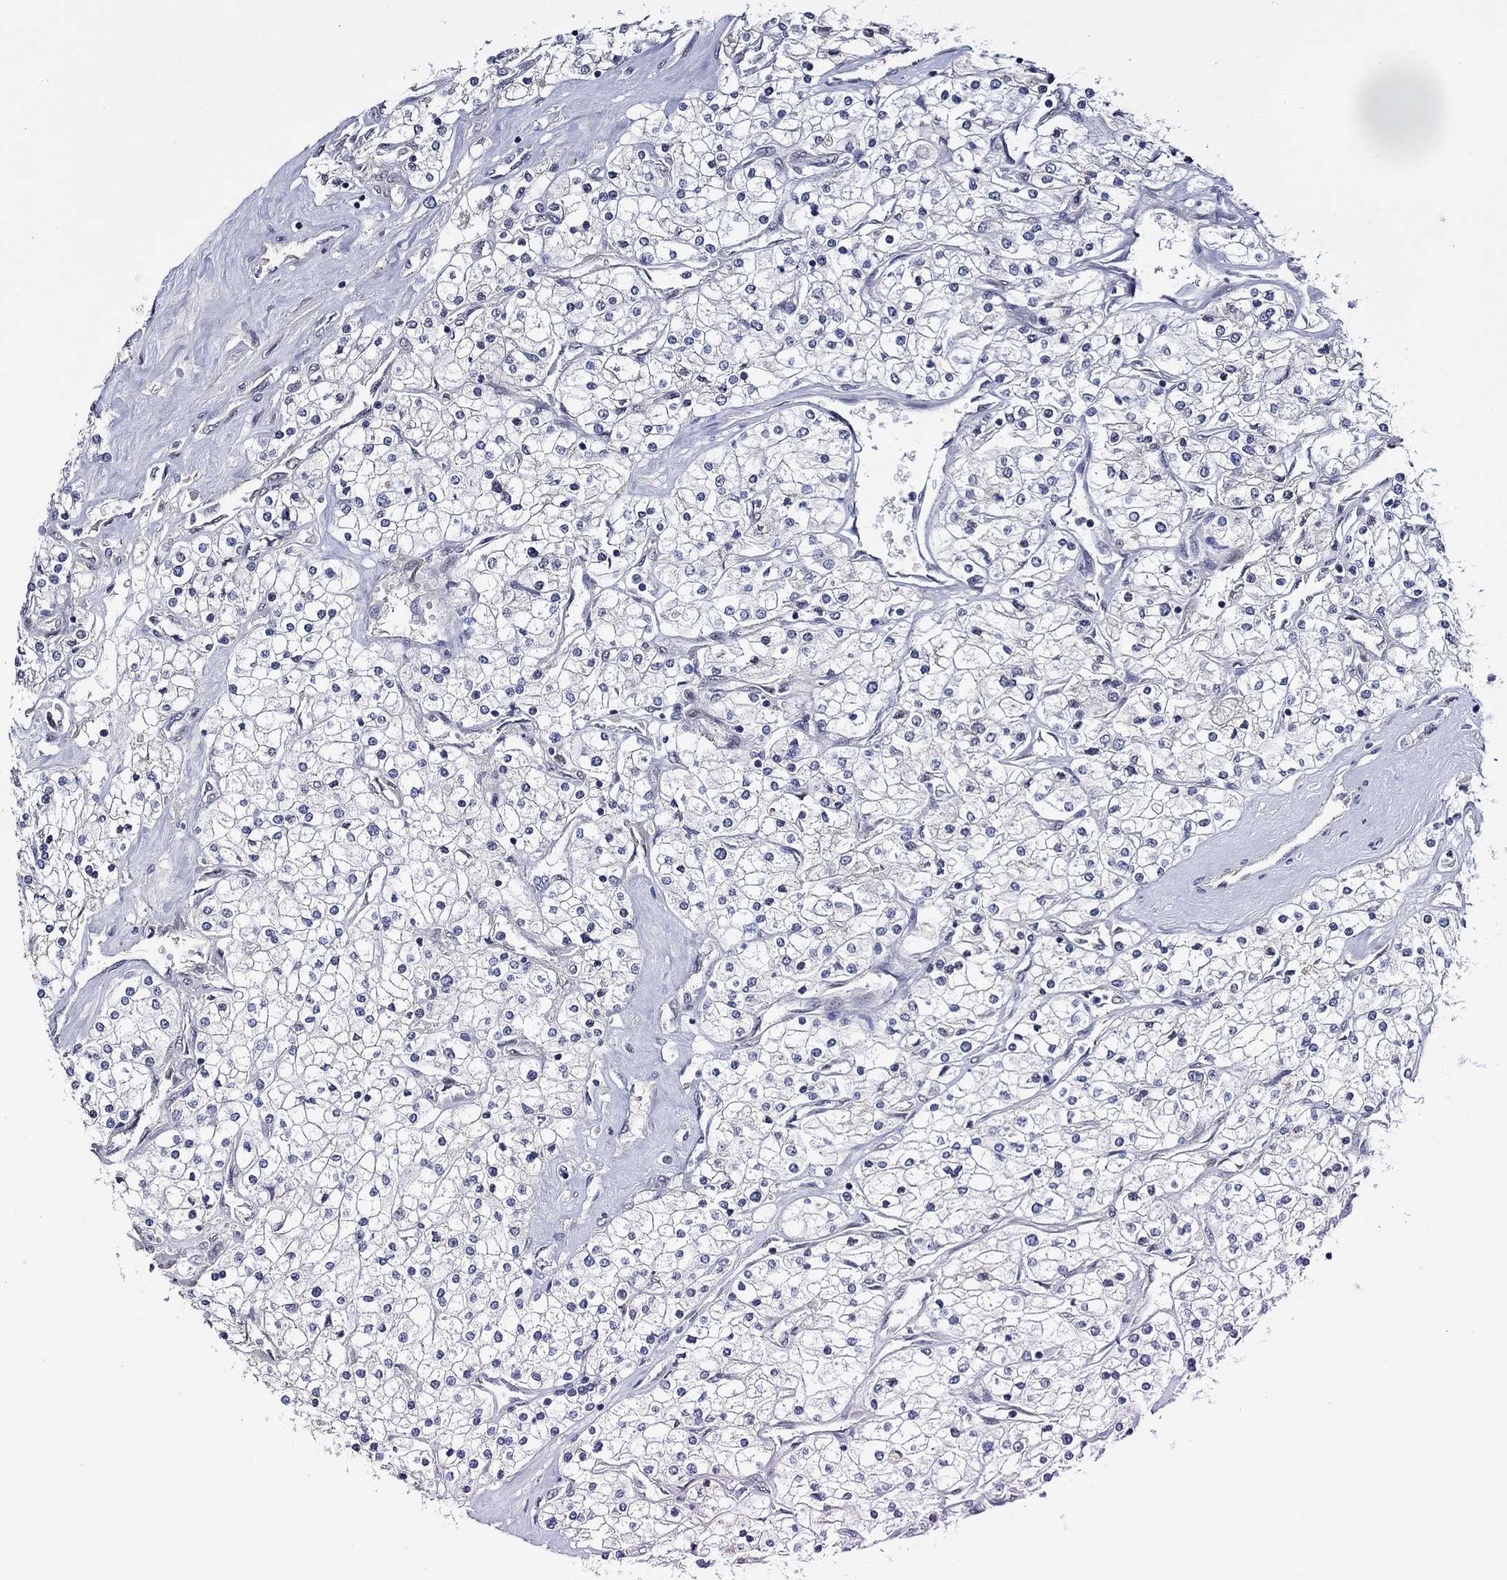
{"staining": {"intensity": "negative", "quantity": "none", "location": "none"}, "tissue": "renal cancer", "cell_type": "Tumor cells", "image_type": "cancer", "snomed": [{"axis": "morphology", "description": "Adenocarcinoma, NOS"}, {"axis": "topography", "description": "Kidney"}], "caption": "DAB (3,3'-diaminobenzidine) immunohistochemical staining of human adenocarcinoma (renal) exhibits no significant staining in tumor cells. (DAB (3,3'-diaminobenzidine) immunohistochemistry visualized using brightfield microscopy, high magnification).", "gene": "GATA2", "patient": {"sex": "male", "age": 80}}